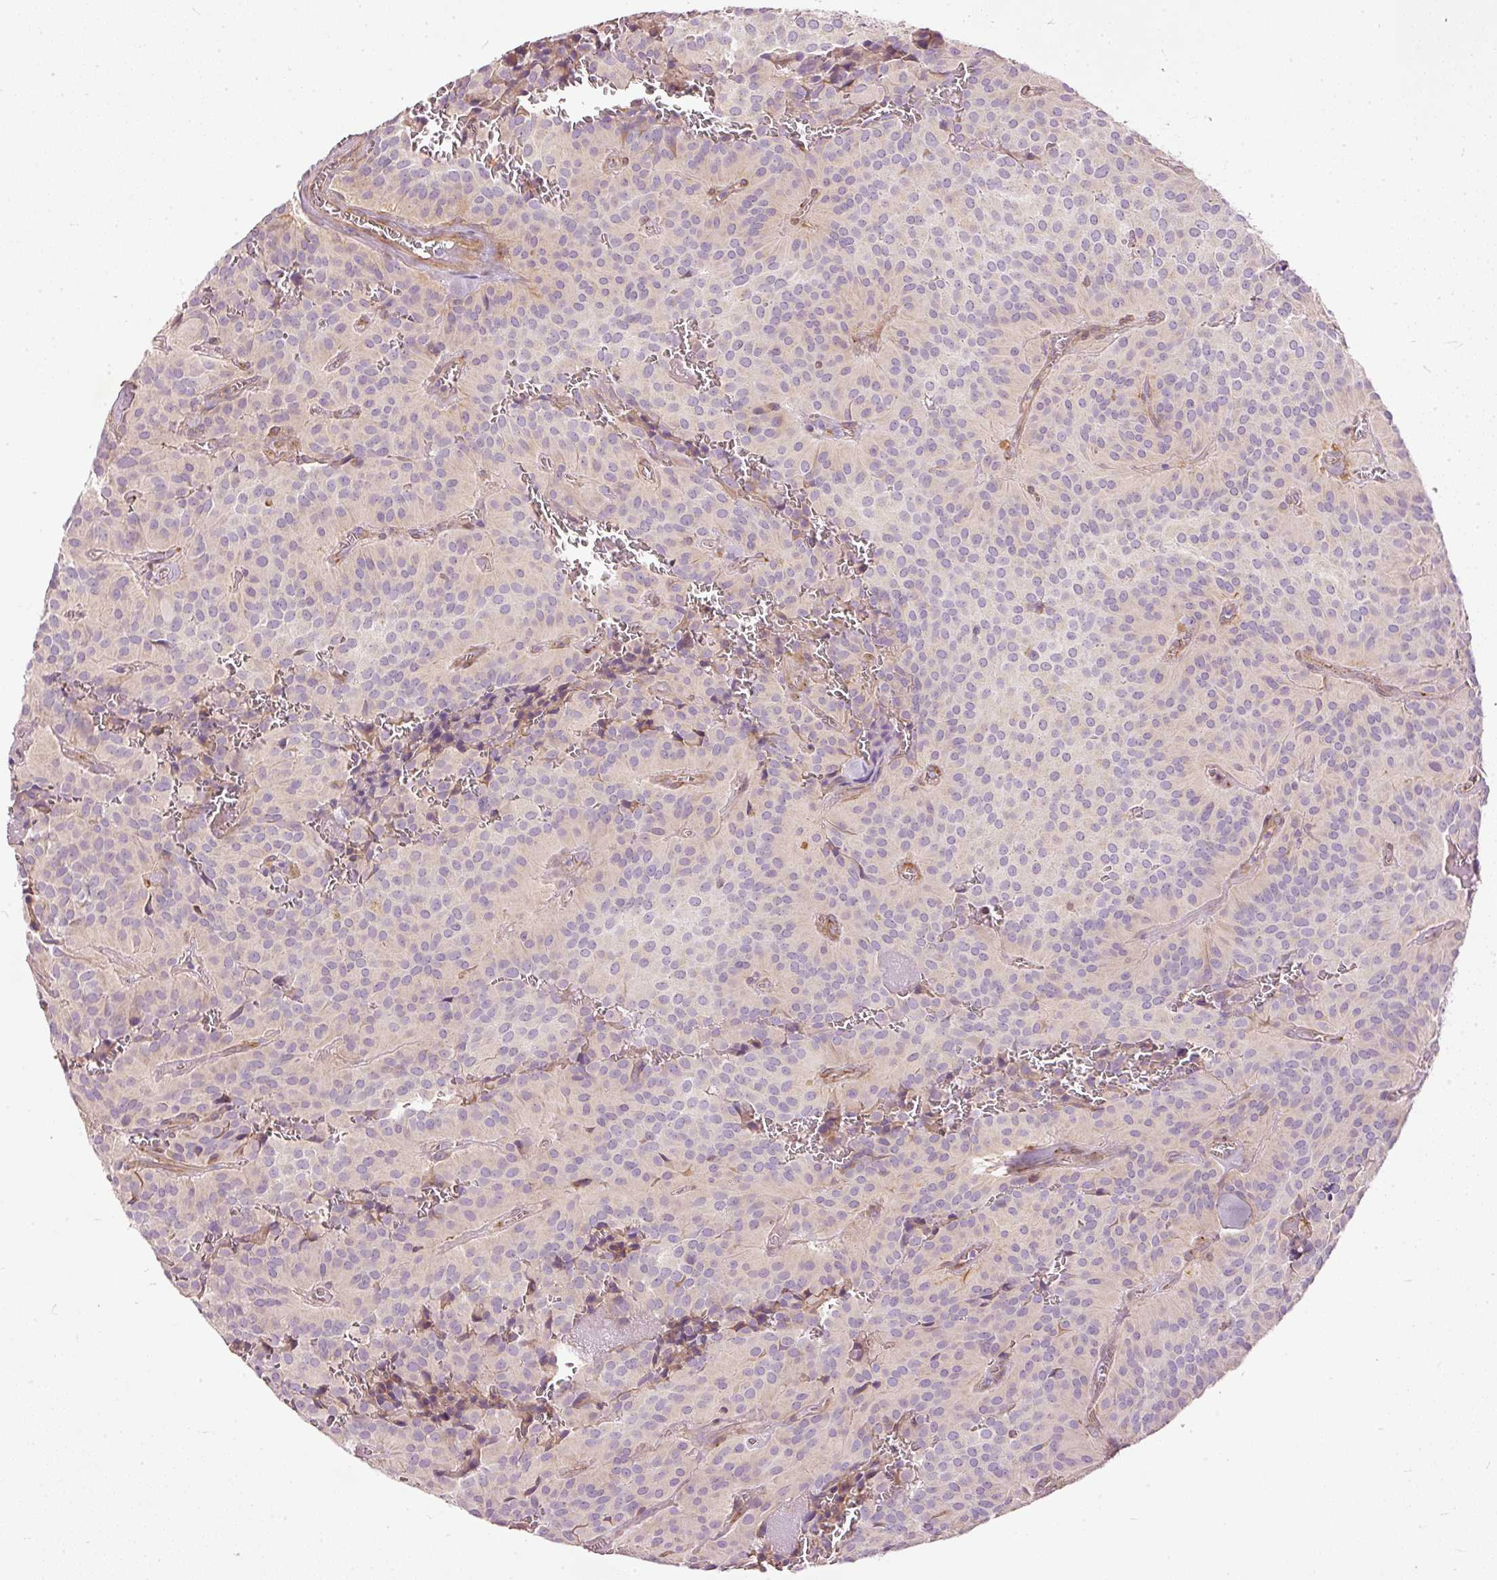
{"staining": {"intensity": "negative", "quantity": "none", "location": "none"}, "tissue": "glioma", "cell_type": "Tumor cells", "image_type": "cancer", "snomed": [{"axis": "morphology", "description": "Glioma, malignant, Low grade"}, {"axis": "topography", "description": "Brain"}], "caption": "Photomicrograph shows no protein staining in tumor cells of malignant glioma (low-grade) tissue.", "gene": "PAQR9", "patient": {"sex": "male", "age": 42}}